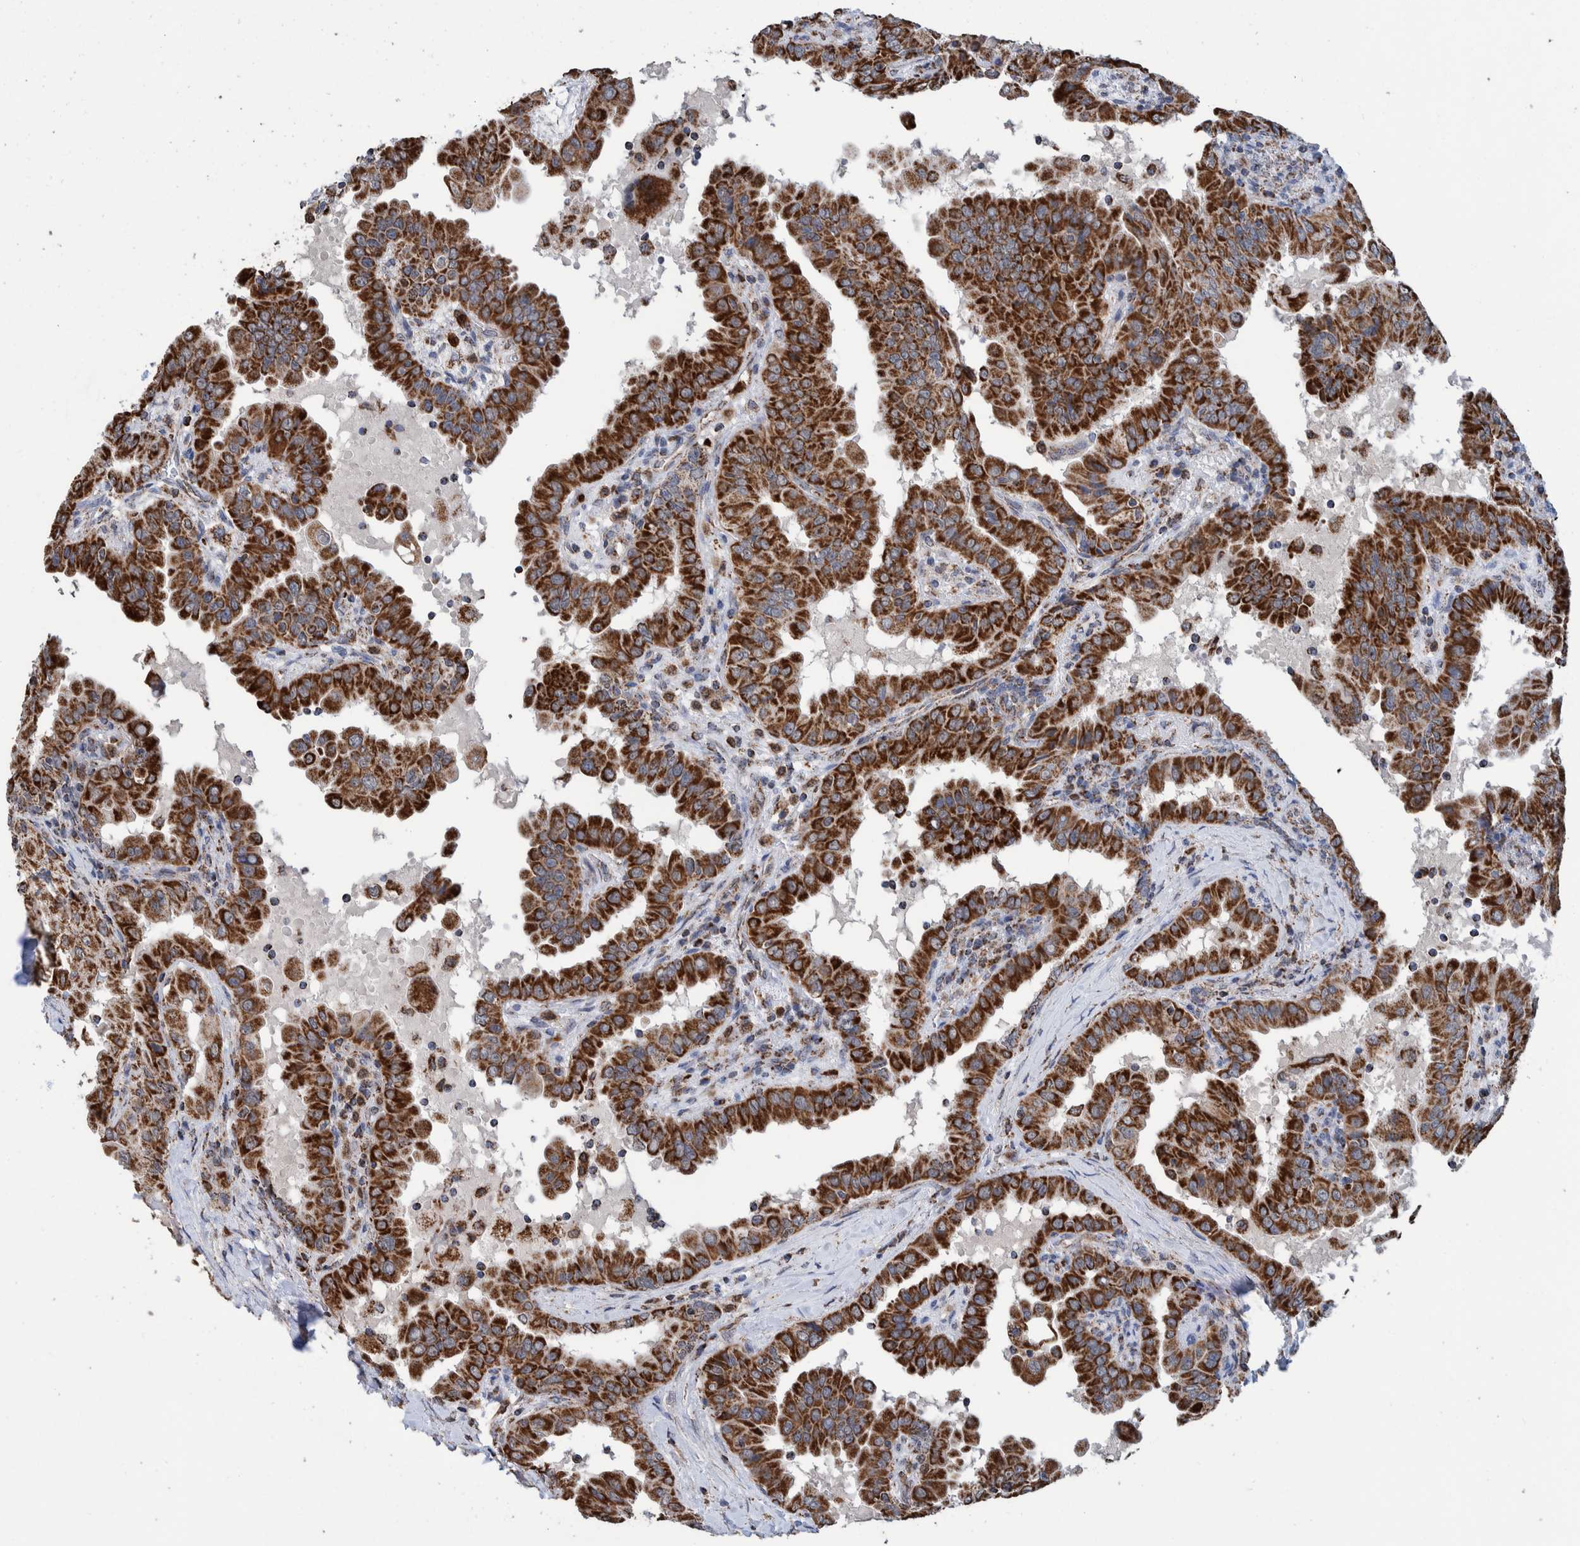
{"staining": {"intensity": "strong", "quantity": ">75%", "location": "cytoplasmic/membranous"}, "tissue": "thyroid cancer", "cell_type": "Tumor cells", "image_type": "cancer", "snomed": [{"axis": "morphology", "description": "Papillary adenocarcinoma, NOS"}, {"axis": "topography", "description": "Thyroid gland"}], "caption": "The image displays immunohistochemical staining of papillary adenocarcinoma (thyroid). There is strong cytoplasmic/membranous positivity is present in about >75% of tumor cells.", "gene": "DECR1", "patient": {"sex": "male", "age": 33}}